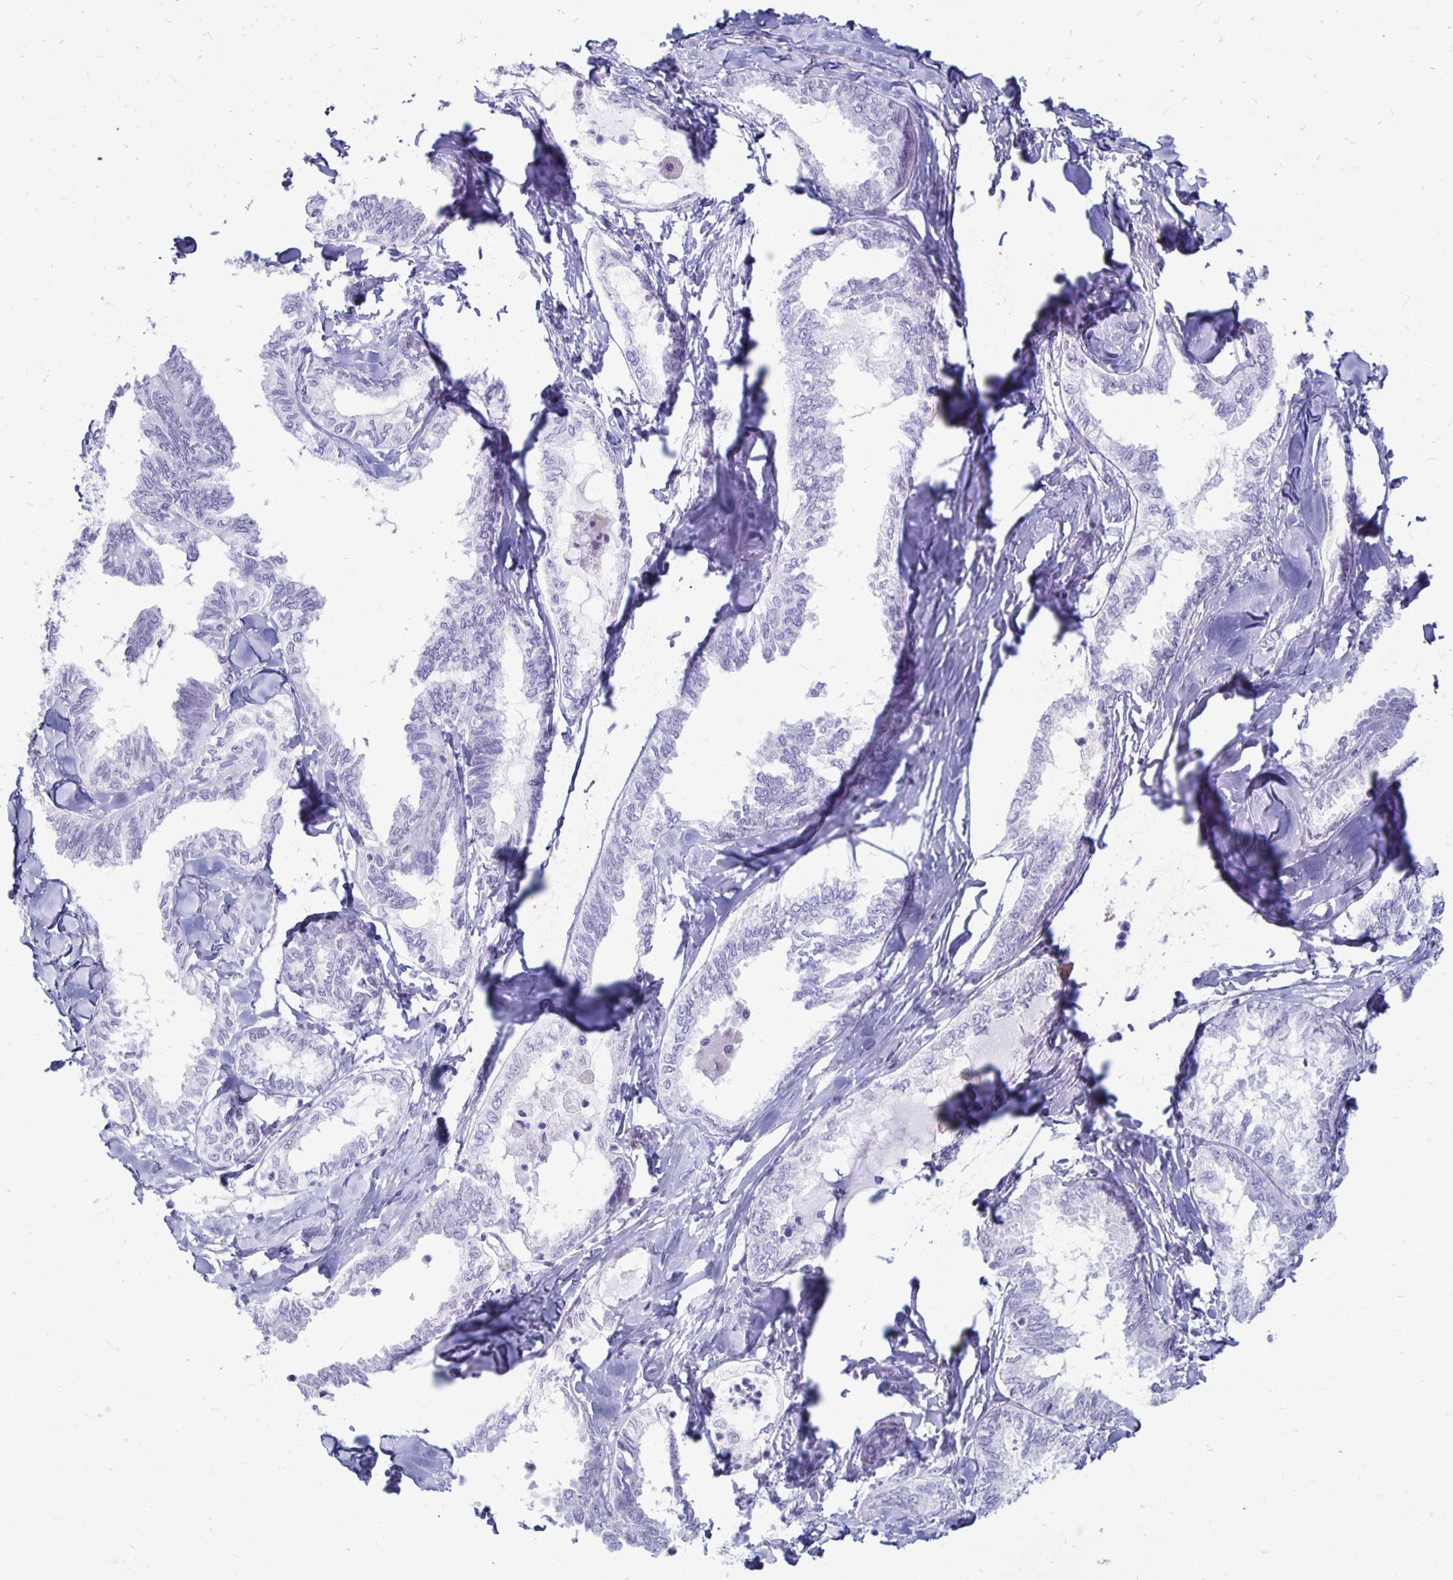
{"staining": {"intensity": "negative", "quantity": "none", "location": "none"}, "tissue": "ovarian cancer", "cell_type": "Tumor cells", "image_type": "cancer", "snomed": [{"axis": "morphology", "description": "Carcinoma, endometroid"}, {"axis": "topography", "description": "Ovary"}], "caption": "IHC photomicrograph of neoplastic tissue: human endometroid carcinoma (ovarian) stained with DAB exhibits no significant protein staining in tumor cells.", "gene": "RYR1", "patient": {"sex": "female", "age": 70}}